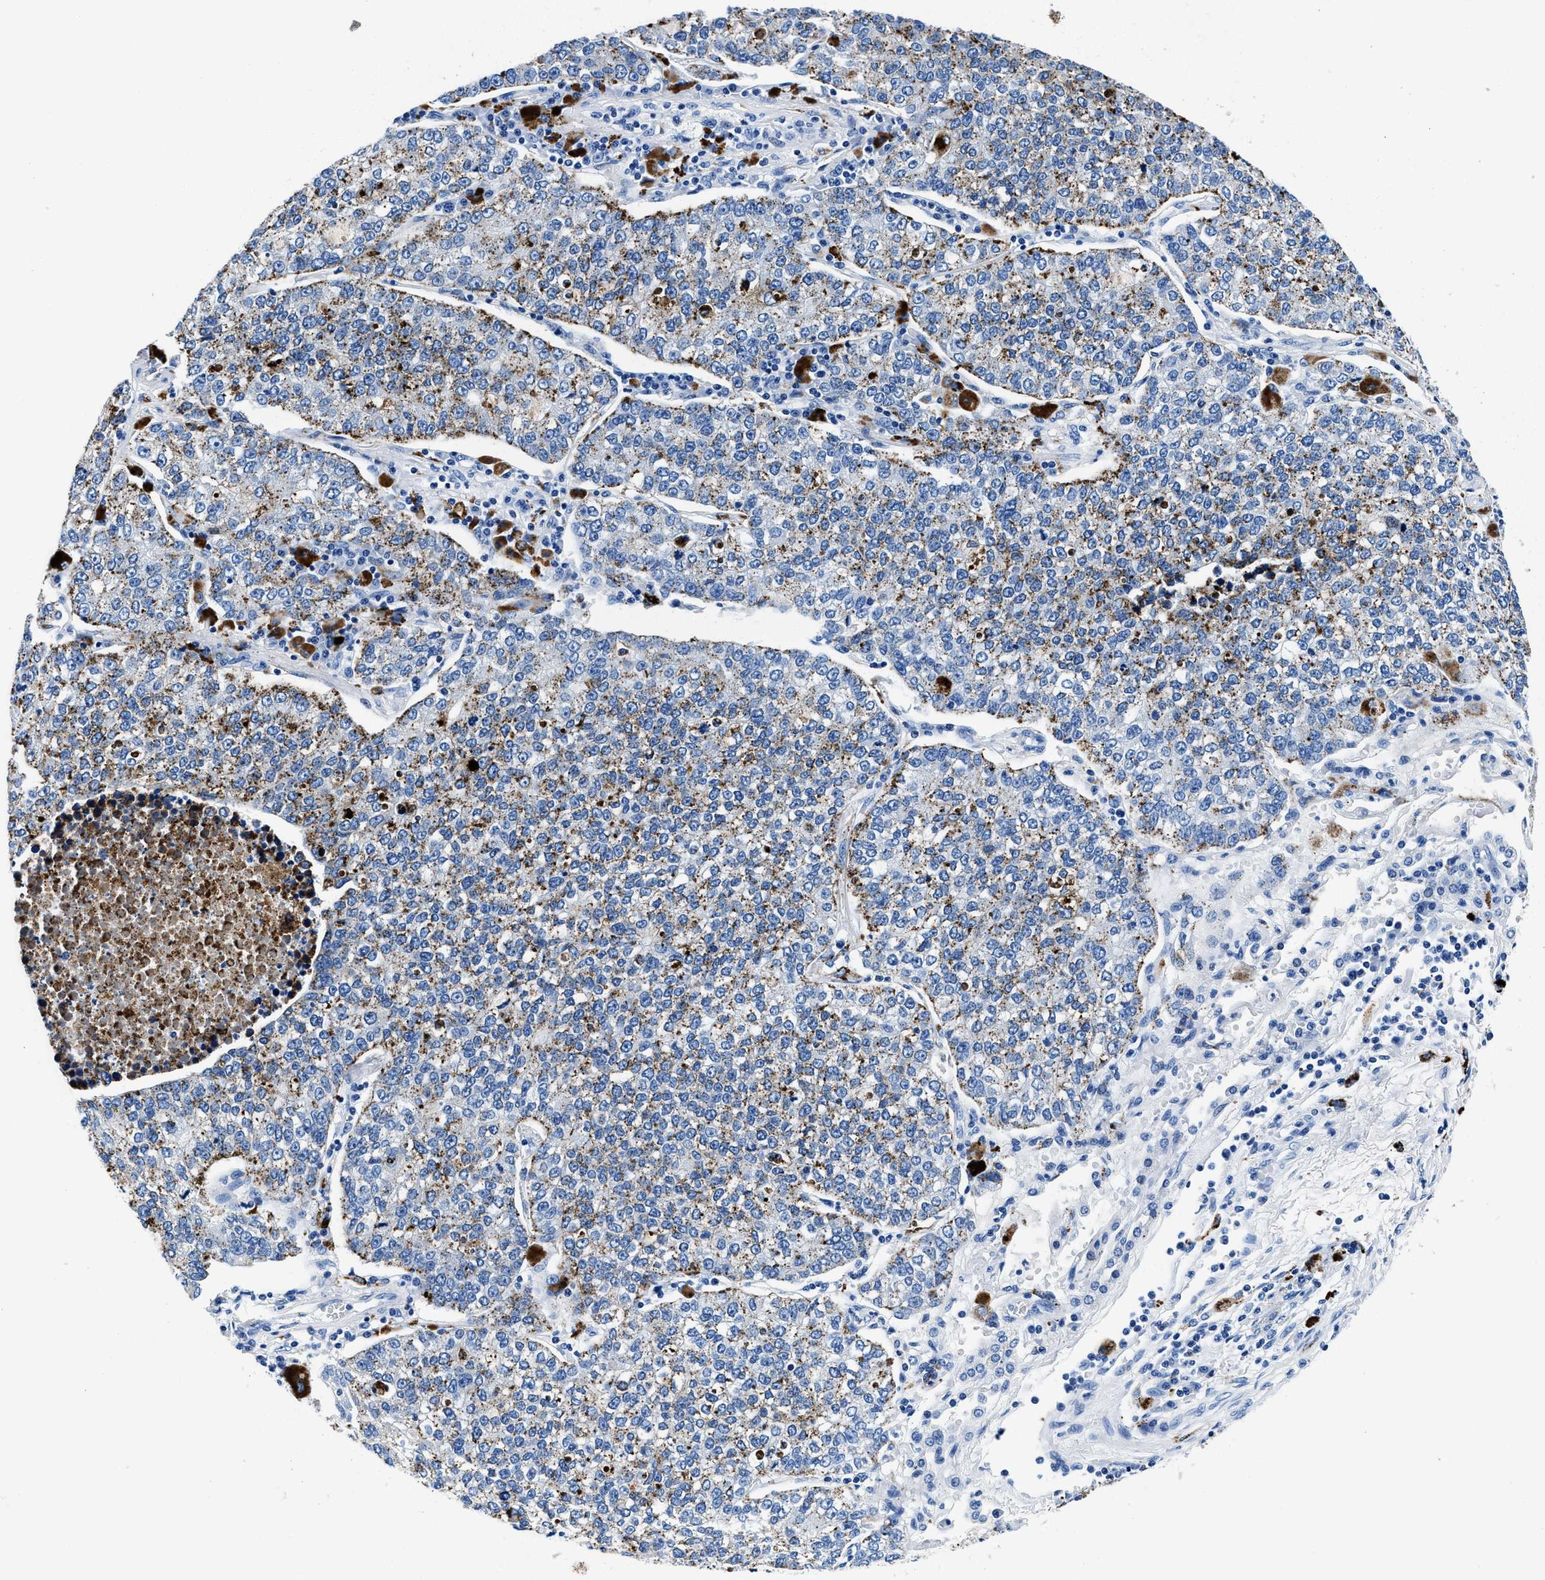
{"staining": {"intensity": "moderate", "quantity": "25%-75%", "location": "cytoplasmic/membranous"}, "tissue": "lung cancer", "cell_type": "Tumor cells", "image_type": "cancer", "snomed": [{"axis": "morphology", "description": "Adenocarcinoma, NOS"}, {"axis": "topography", "description": "Lung"}], "caption": "This histopathology image exhibits IHC staining of human lung cancer (adenocarcinoma), with medium moderate cytoplasmic/membranous expression in approximately 25%-75% of tumor cells.", "gene": "OR14K1", "patient": {"sex": "male", "age": 49}}